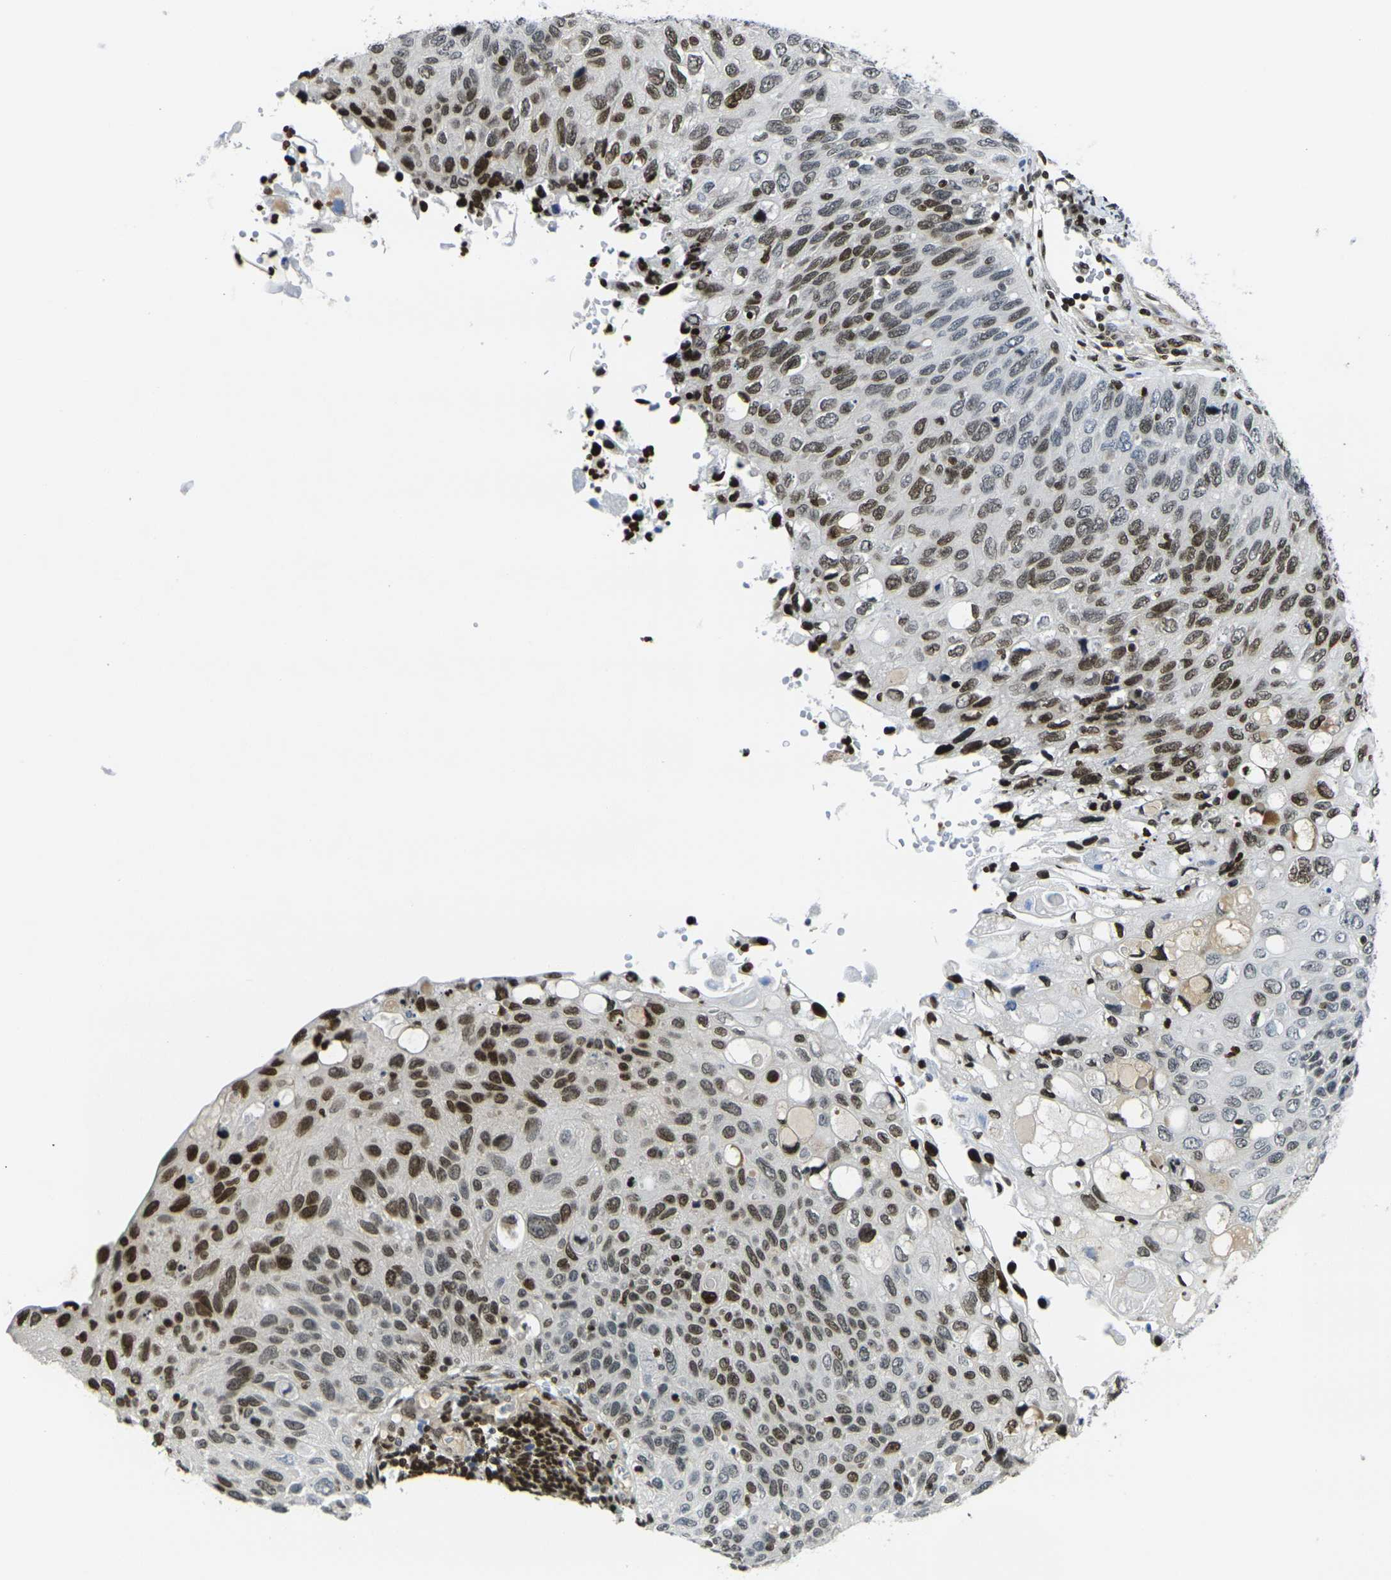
{"staining": {"intensity": "strong", "quantity": ">75%", "location": "nuclear"}, "tissue": "cervical cancer", "cell_type": "Tumor cells", "image_type": "cancer", "snomed": [{"axis": "morphology", "description": "Squamous cell carcinoma, NOS"}, {"axis": "topography", "description": "Cervix"}], "caption": "Immunohistochemistry (IHC) (DAB (3,3'-diaminobenzidine)) staining of cervical cancer (squamous cell carcinoma) demonstrates strong nuclear protein positivity in about >75% of tumor cells.", "gene": "H1-10", "patient": {"sex": "female", "age": 70}}